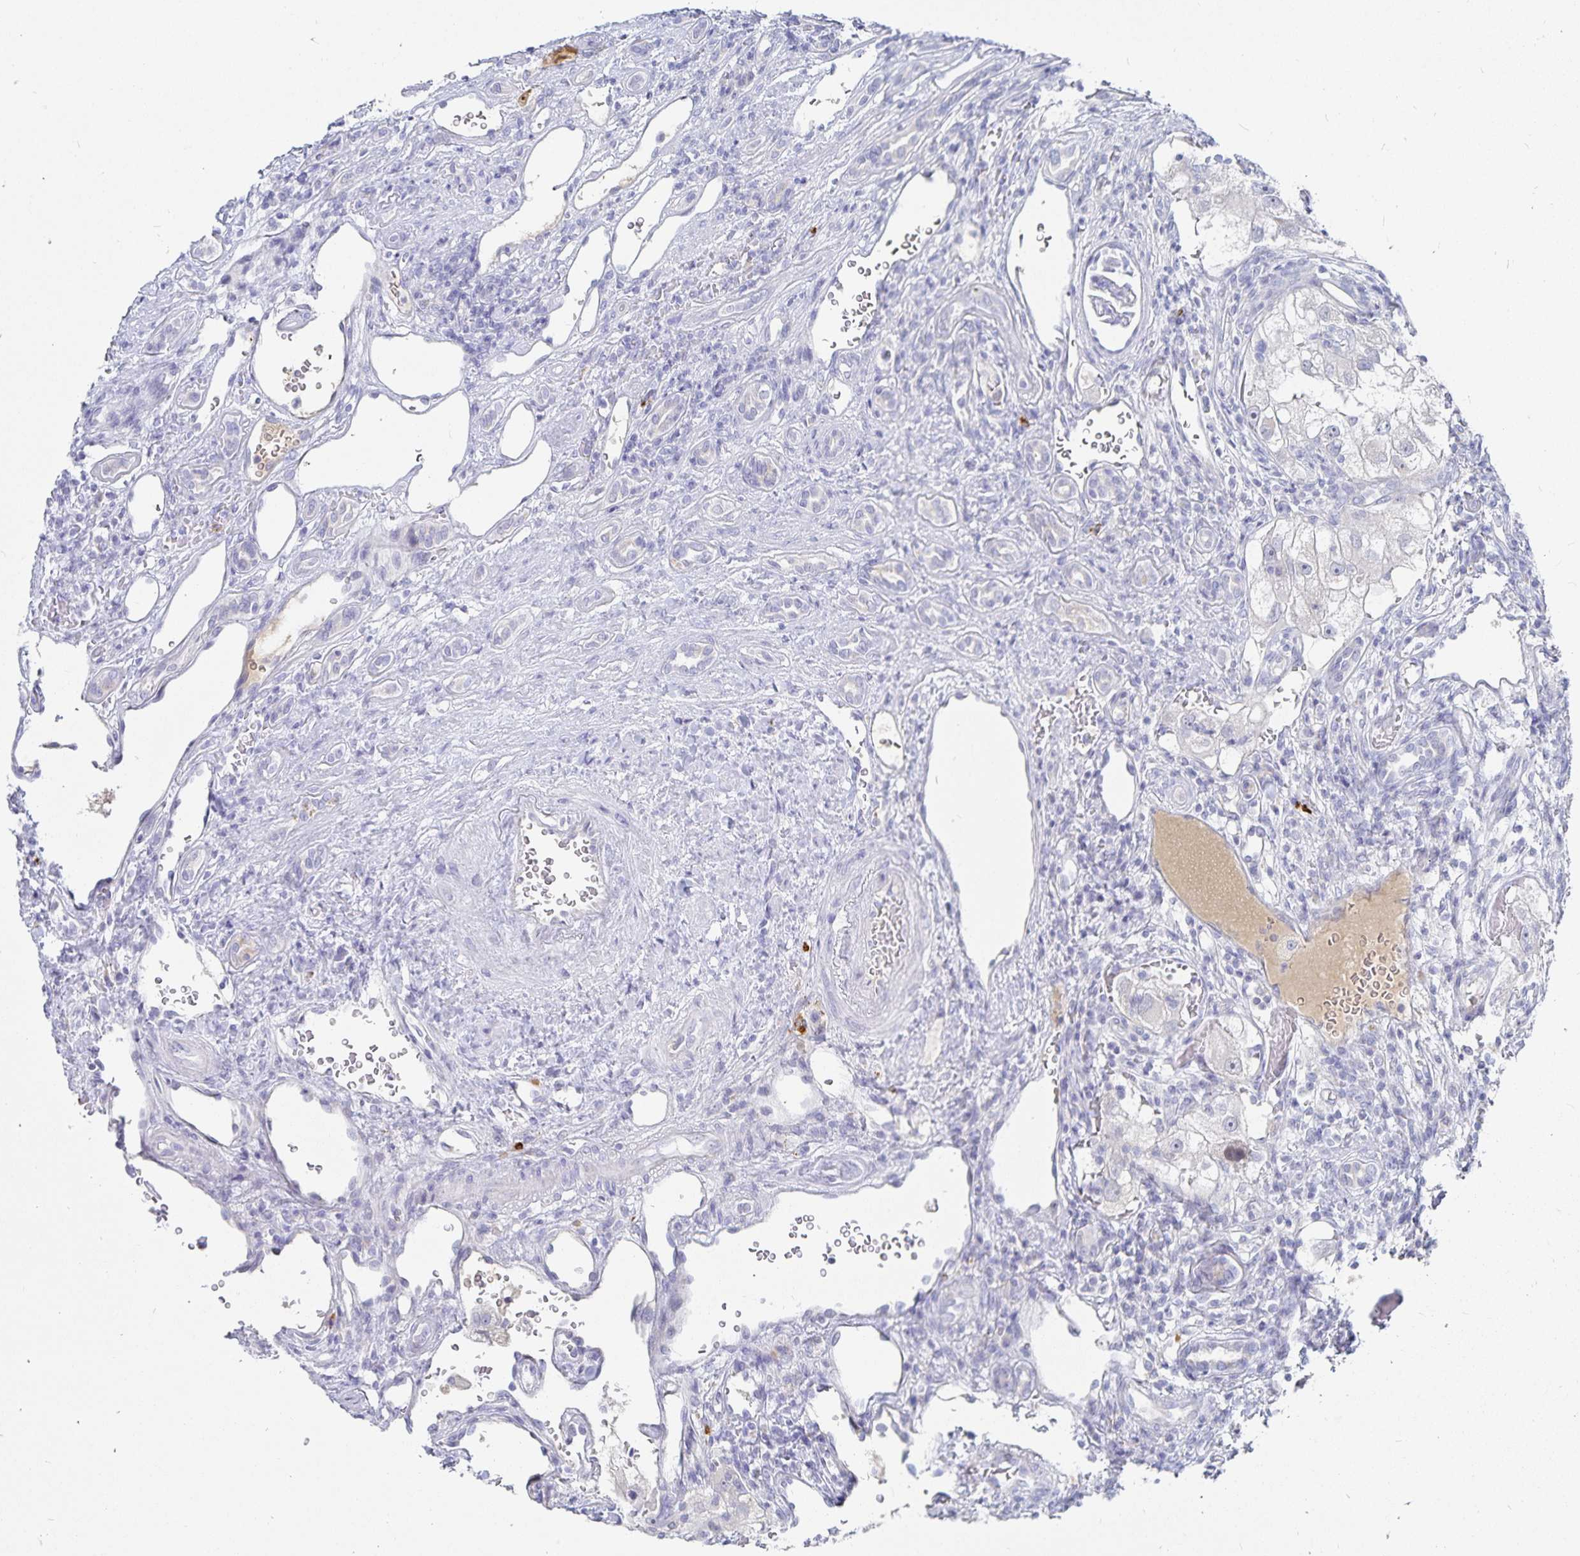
{"staining": {"intensity": "negative", "quantity": "none", "location": "none"}, "tissue": "renal cancer", "cell_type": "Tumor cells", "image_type": "cancer", "snomed": [{"axis": "morphology", "description": "Adenocarcinoma, NOS"}, {"axis": "topography", "description": "Kidney"}], "caption": "Tumor cells show no significant expression in adenocarcinoma (renal).", "gene": "PKHD1", "patient": {"sex": "male", "age": 63}}